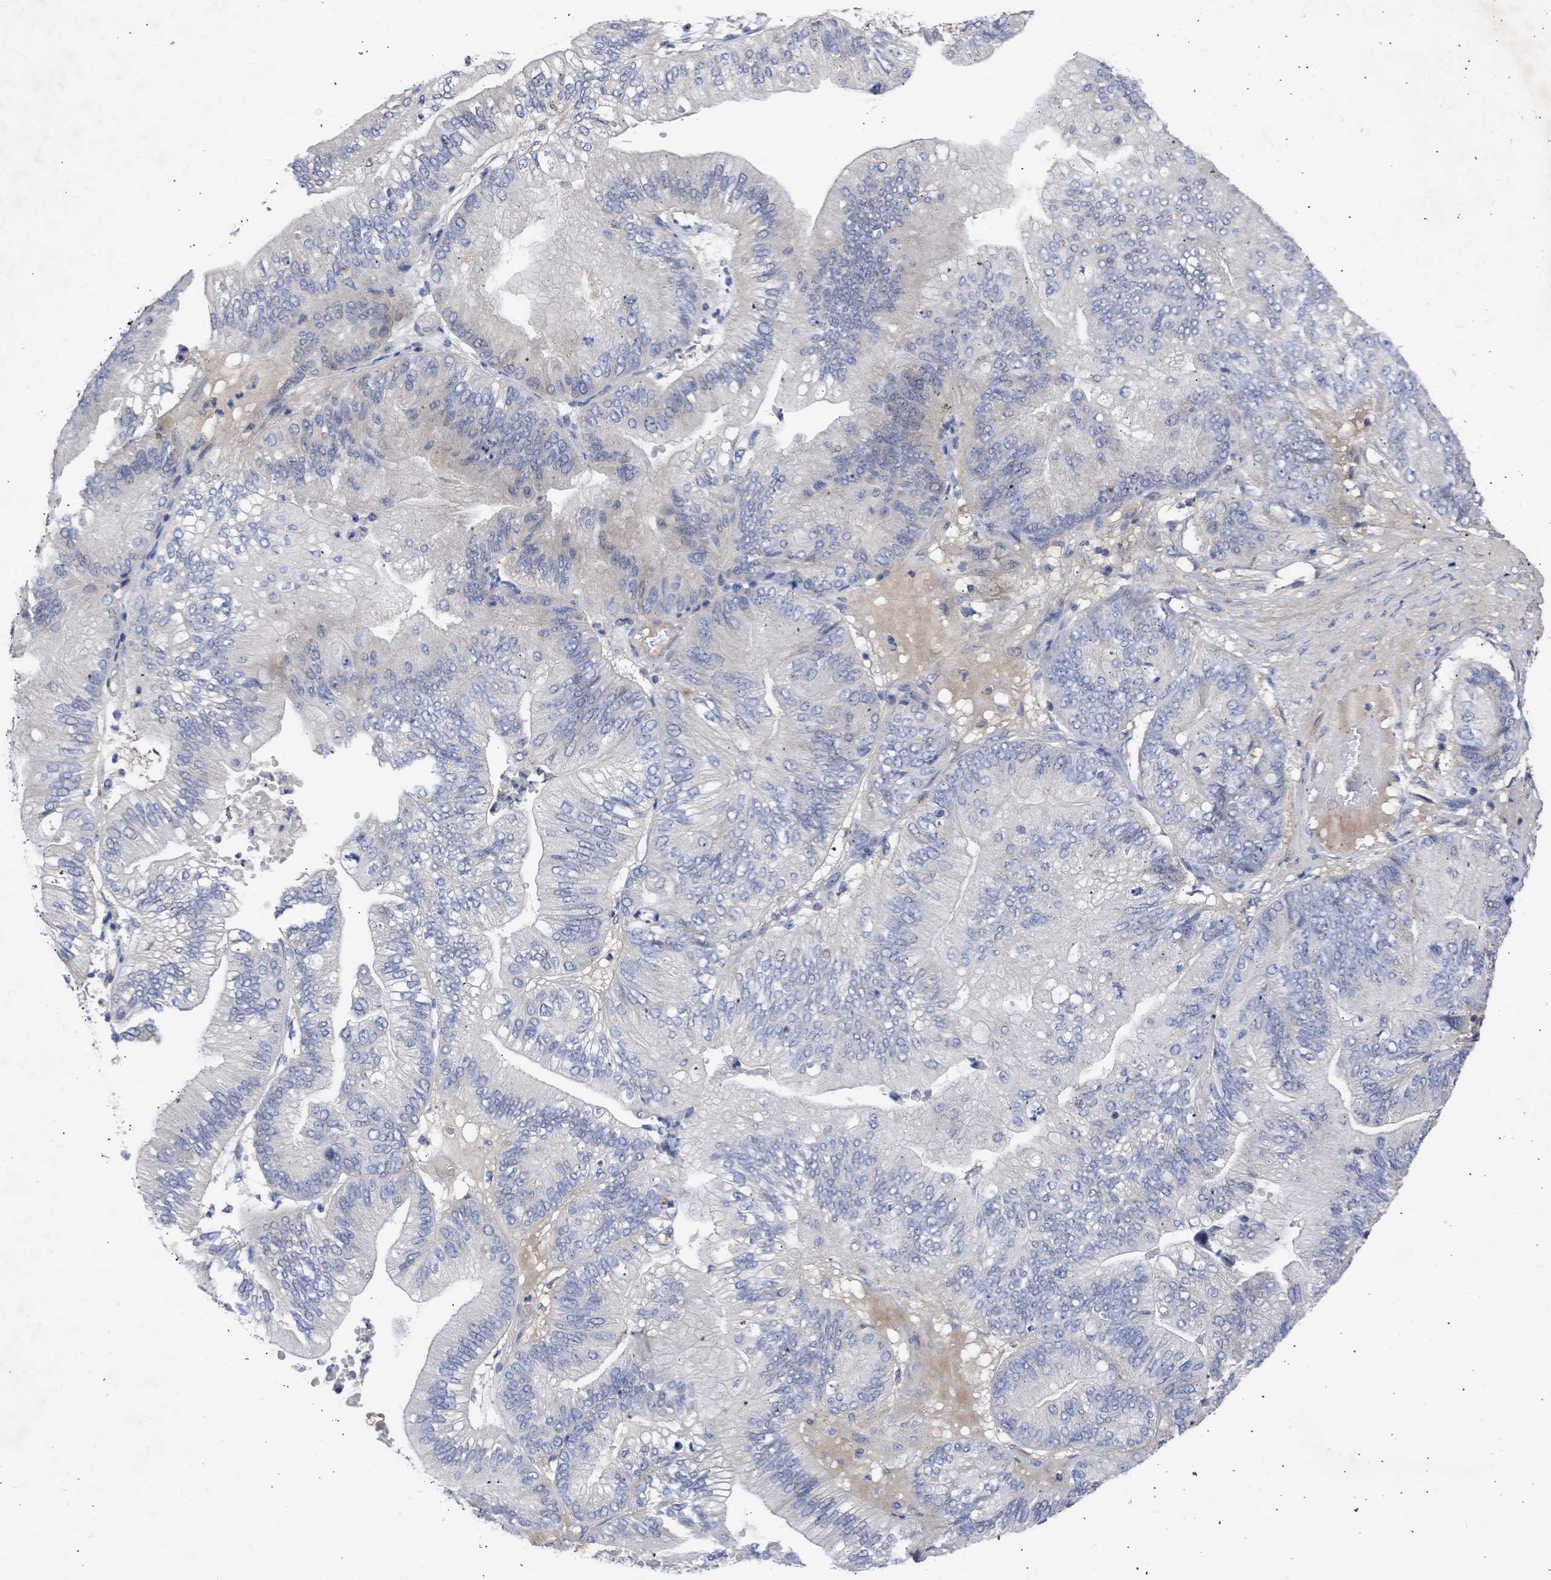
{"staining": {"intensity": "negative", "quantity": "none", "location": "none"}, "tissue": "ovarian cancer", "cell_type": "Tumor cells", "image_type": "cancer", "snomed": [{"axis": "morphology", "description": "Cystadenocarcinoma, mucinous, NOS"}, {"axis": "topography", "description": "Ovary"}], "caption": "Image shows no significant protein staining in tumor cells of ovarian cancer. The staining was performed using DAB (3,3'-diaminobenzidine) to visualize the protein expression in brown, while the nuclei were stained in blue with hematoxylin (Magnification: 20x).", "gene": "ARHGEF4", "patient": {"sex": "female", "age": 61}}